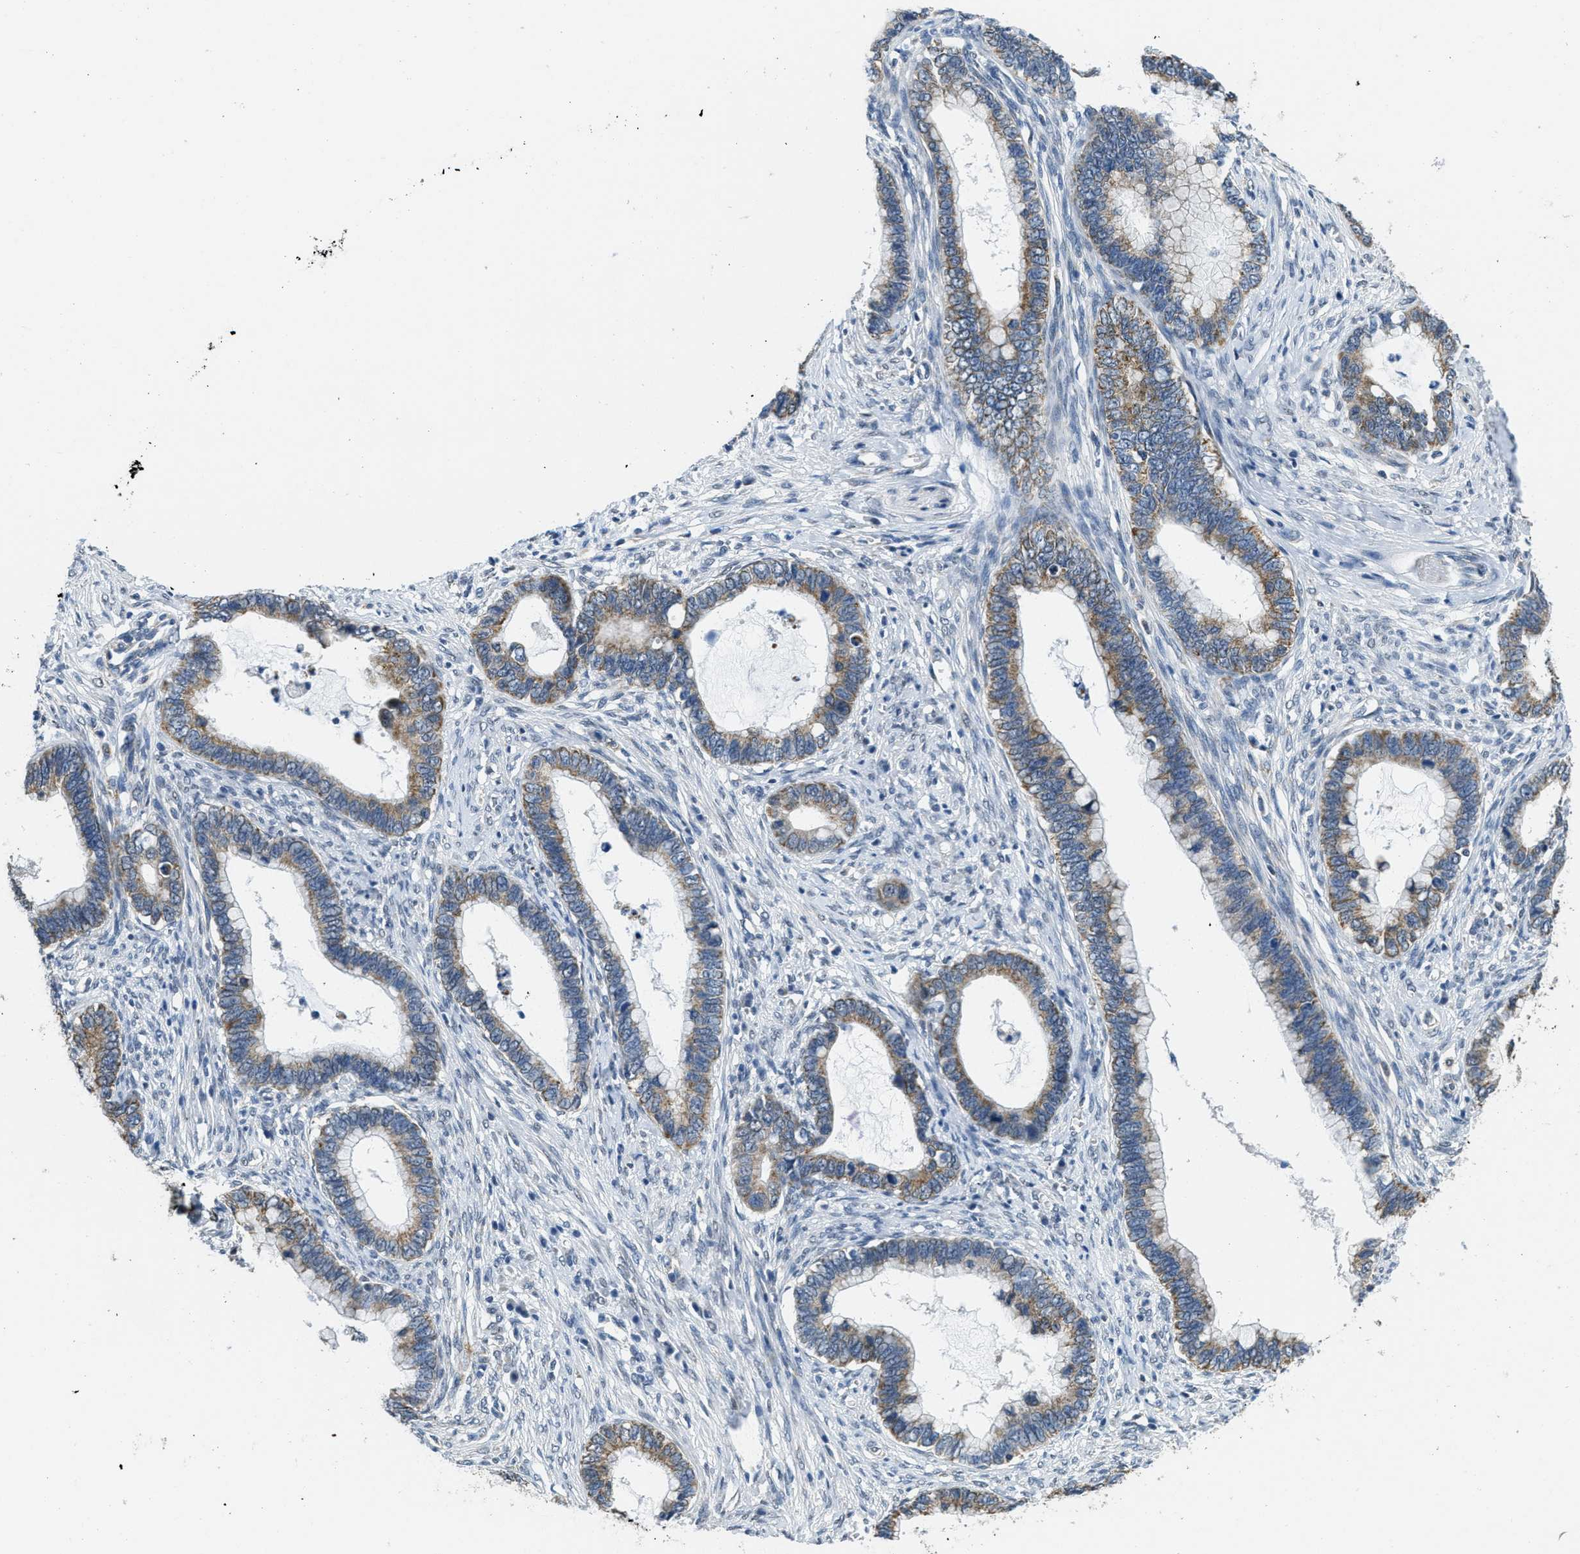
{"staining": {"intensity": "moderate", "quantity": ">75%", "location": "cytoplasmic/membranous"}, "tissue": "cervical cancer", "cell_type": "Tumor cells", "image_type": "cancer", "snomed": [{"axis": "morphology", "description": "Adenocarcinoma, NOS"}, {"axis": "topography", "description": "Cervix"}], "caption": "Tumor cells reveal medium levels of moderate cytoplasmic/membranous positivity in approximately >75% of cells in human cervical adenocarcinoma. (brown staining indicates protein expression, while blue staining denotes nuclei).", "gene": "TOMM70", "patient": {"sex": "female", "age": 44}}